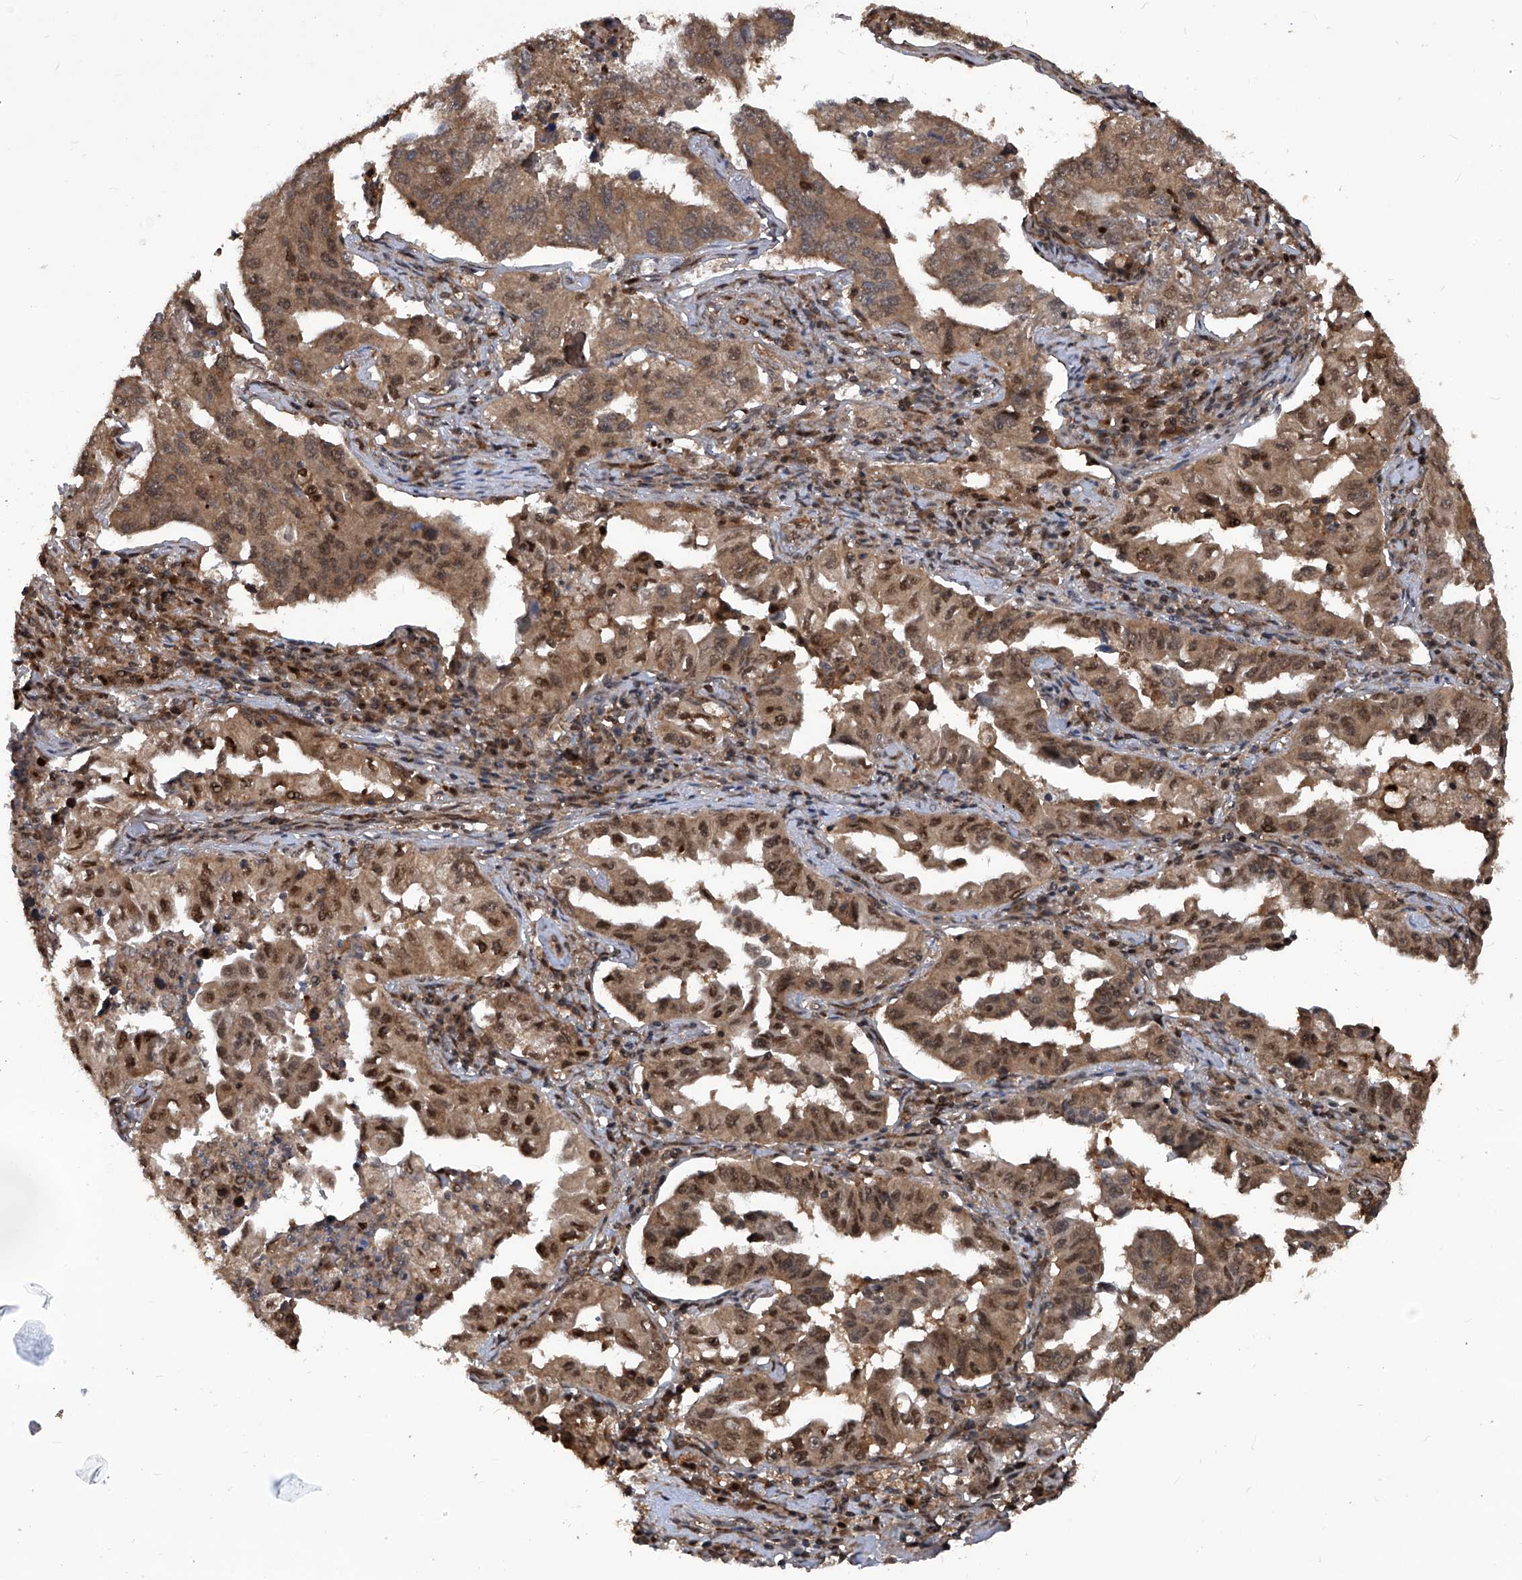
{"staining": {"intensity": "moderate", "quantity": ">75%", "location": "cytoplasmic/membranous,nuclear"}, "tissue": "lung cancer", "cell_type": "Tumor cells", "image_type": "cancer", "snomed": [{"axis": "morphology", "description": "Adenocarcinoma, NOS"}, {"axis": "topography", "description": "Lung"}], "caption": "Lung cancer (adenocarcinoma) stained with a protein marker displays moderate staining in tumor cells.", "gene": "PSMB1", "patient": {"sex": "female", "age": 51}}